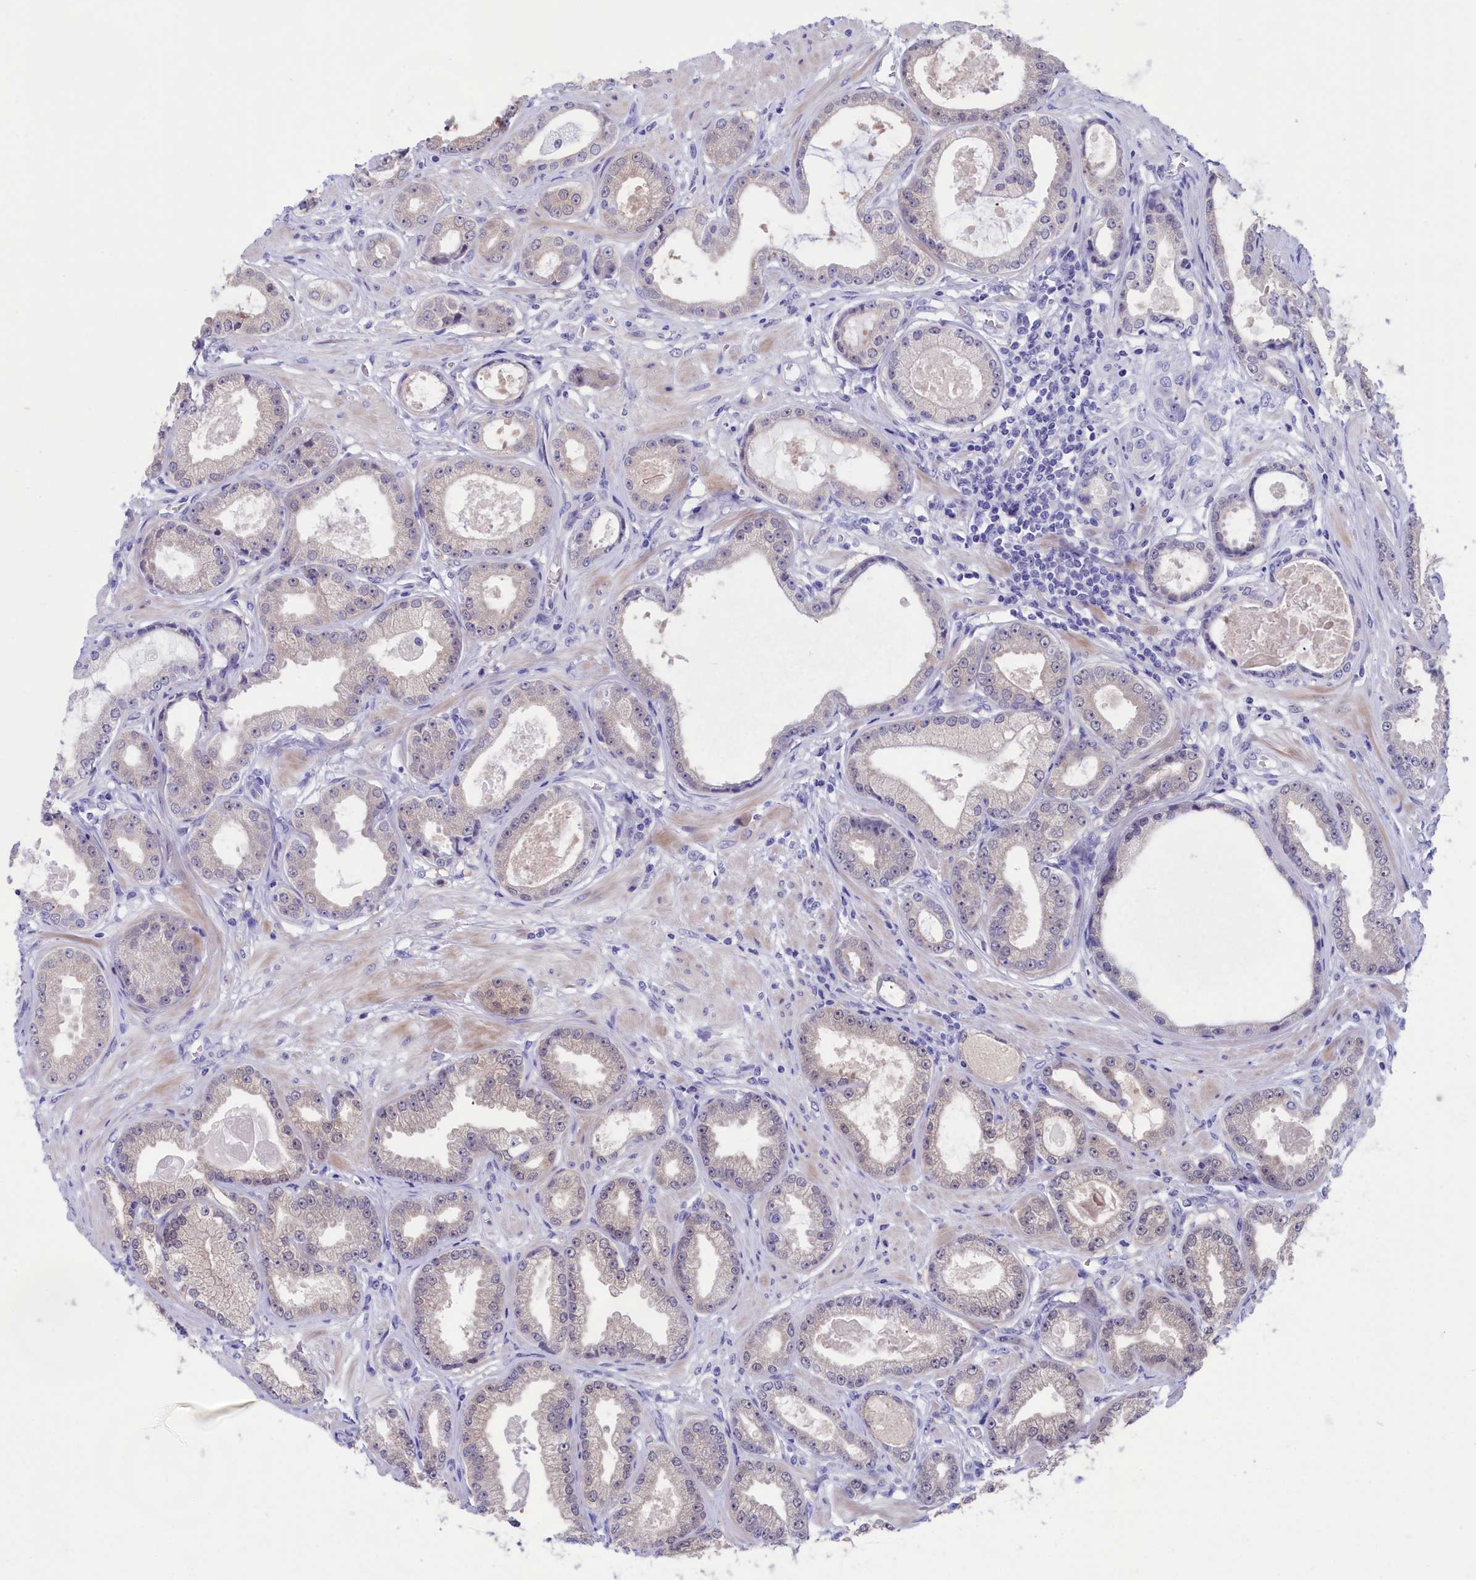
{"staining": {"intensity": "moderate", "quantity": "<25%", "location": "cytoplasmic/membranous,nuclear"}, "tissue": "prostate cancer", "cell_type": "Tumor cells", "image_type": "cancer", "snomed": [{"axis": "morphology", "description": "Adenocarcinoma, Low grade"}, {"axis": "topography", "description": "Prostate"}], "caption": "The histopathology image exhibits staining of prostate adenocarcinoma (low-grade), revealing moderate cytoplasmic/membranous and nuclear protein staining (brown color) within tumor cells.", "gene": "VPS35L", "patient": {"sex": "male", "age": 64}}